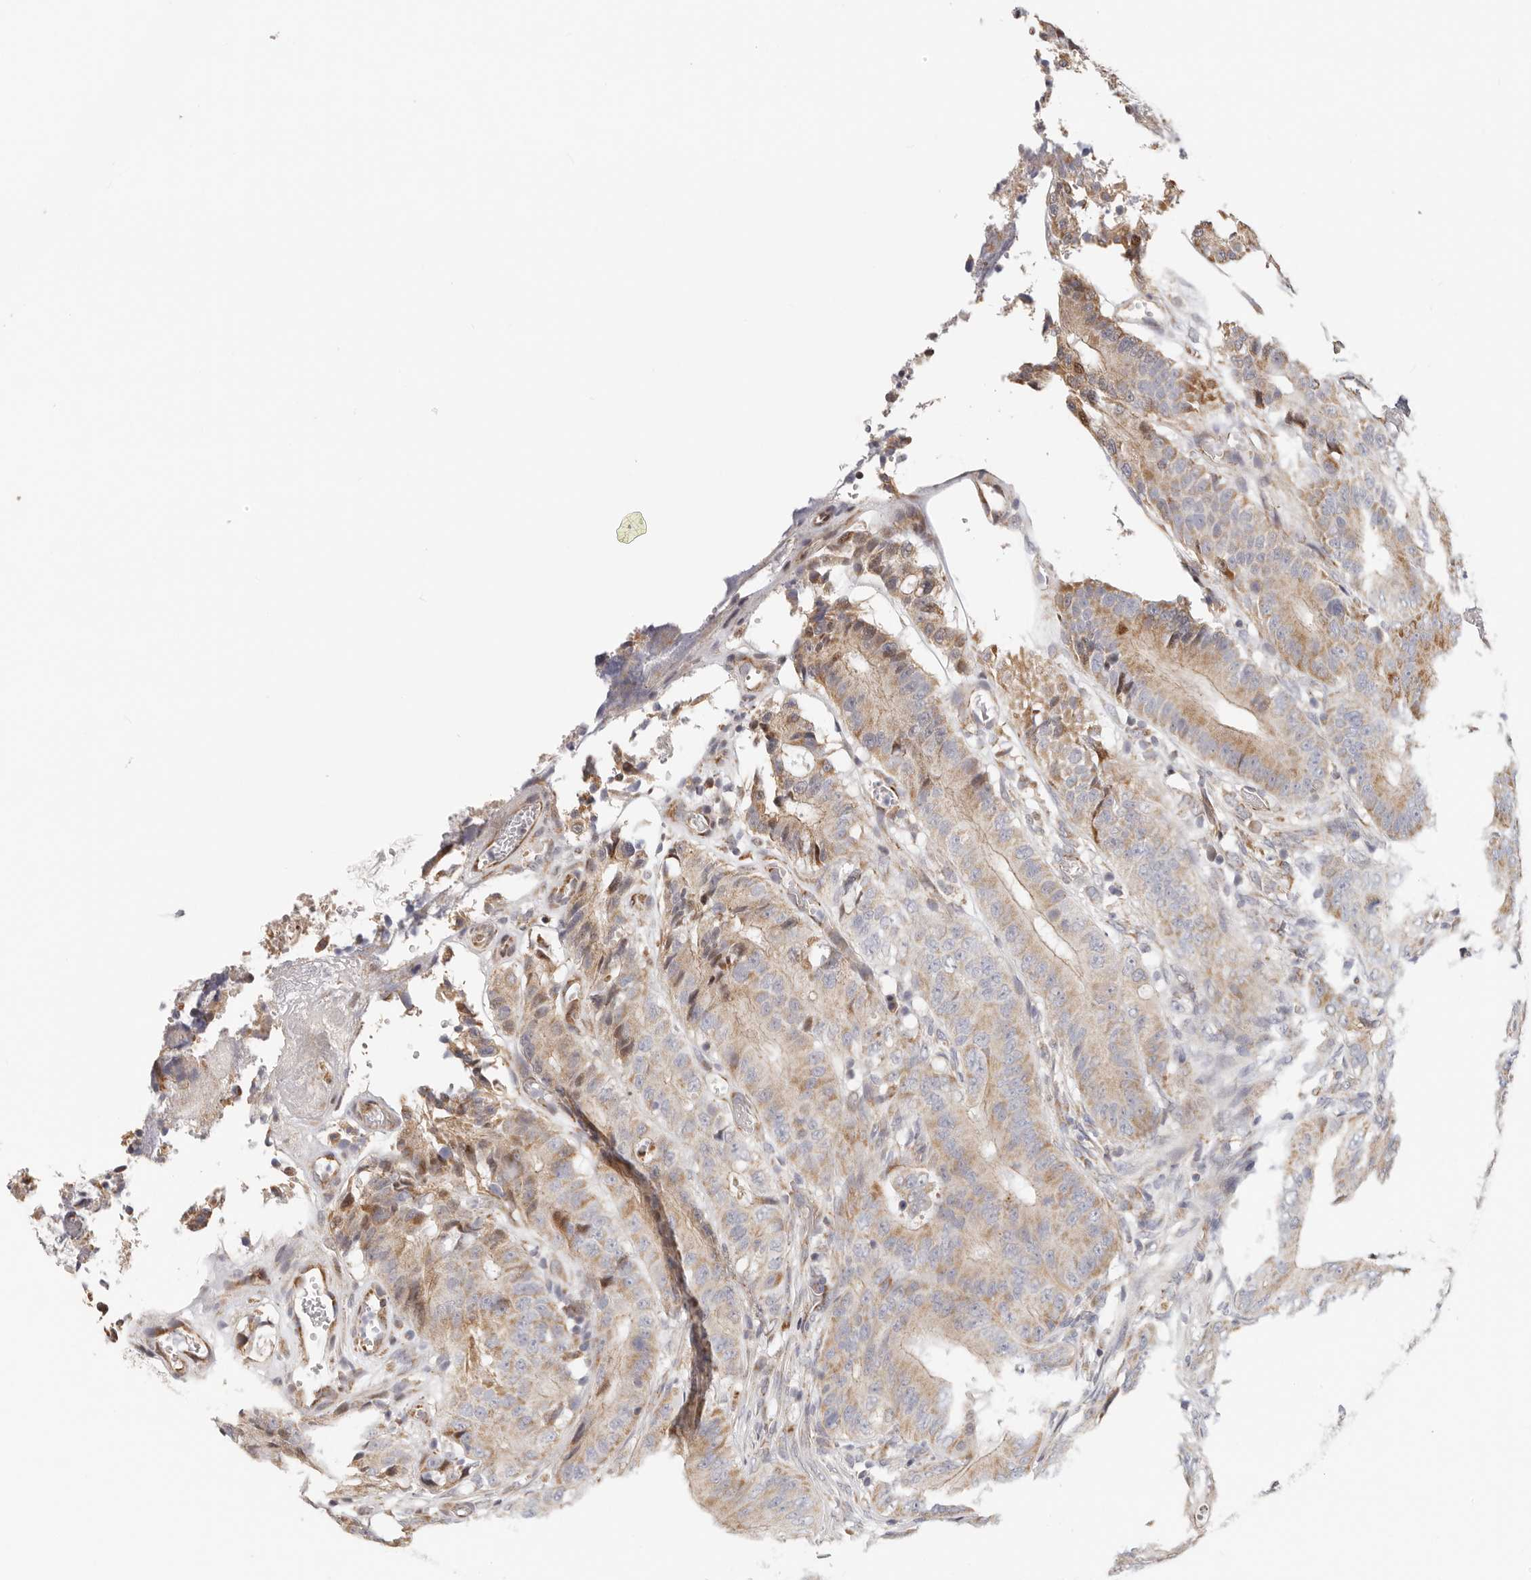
{"staining": {"intensity": "moderate", "quantity": ">75%", "location": "cytoplasmic/membranous"}, "tissue": "colorectal cancer", "cell_type": "Tumor cells", "image_type": "cancer", "snomed": [{"axis": "morphology", "description": "Adenocarcinoma, NOS"}, {"axis": "topography", "description": "Colon"}], "caption": "This is a photomicrograph of IHC staining of colorectal adenocarcinoma, which shows moderate staining in the cytoplasmic/membranous of tumor cells.", "gene": "AFDN", "patient": {"sex": "male", "age": 83}}